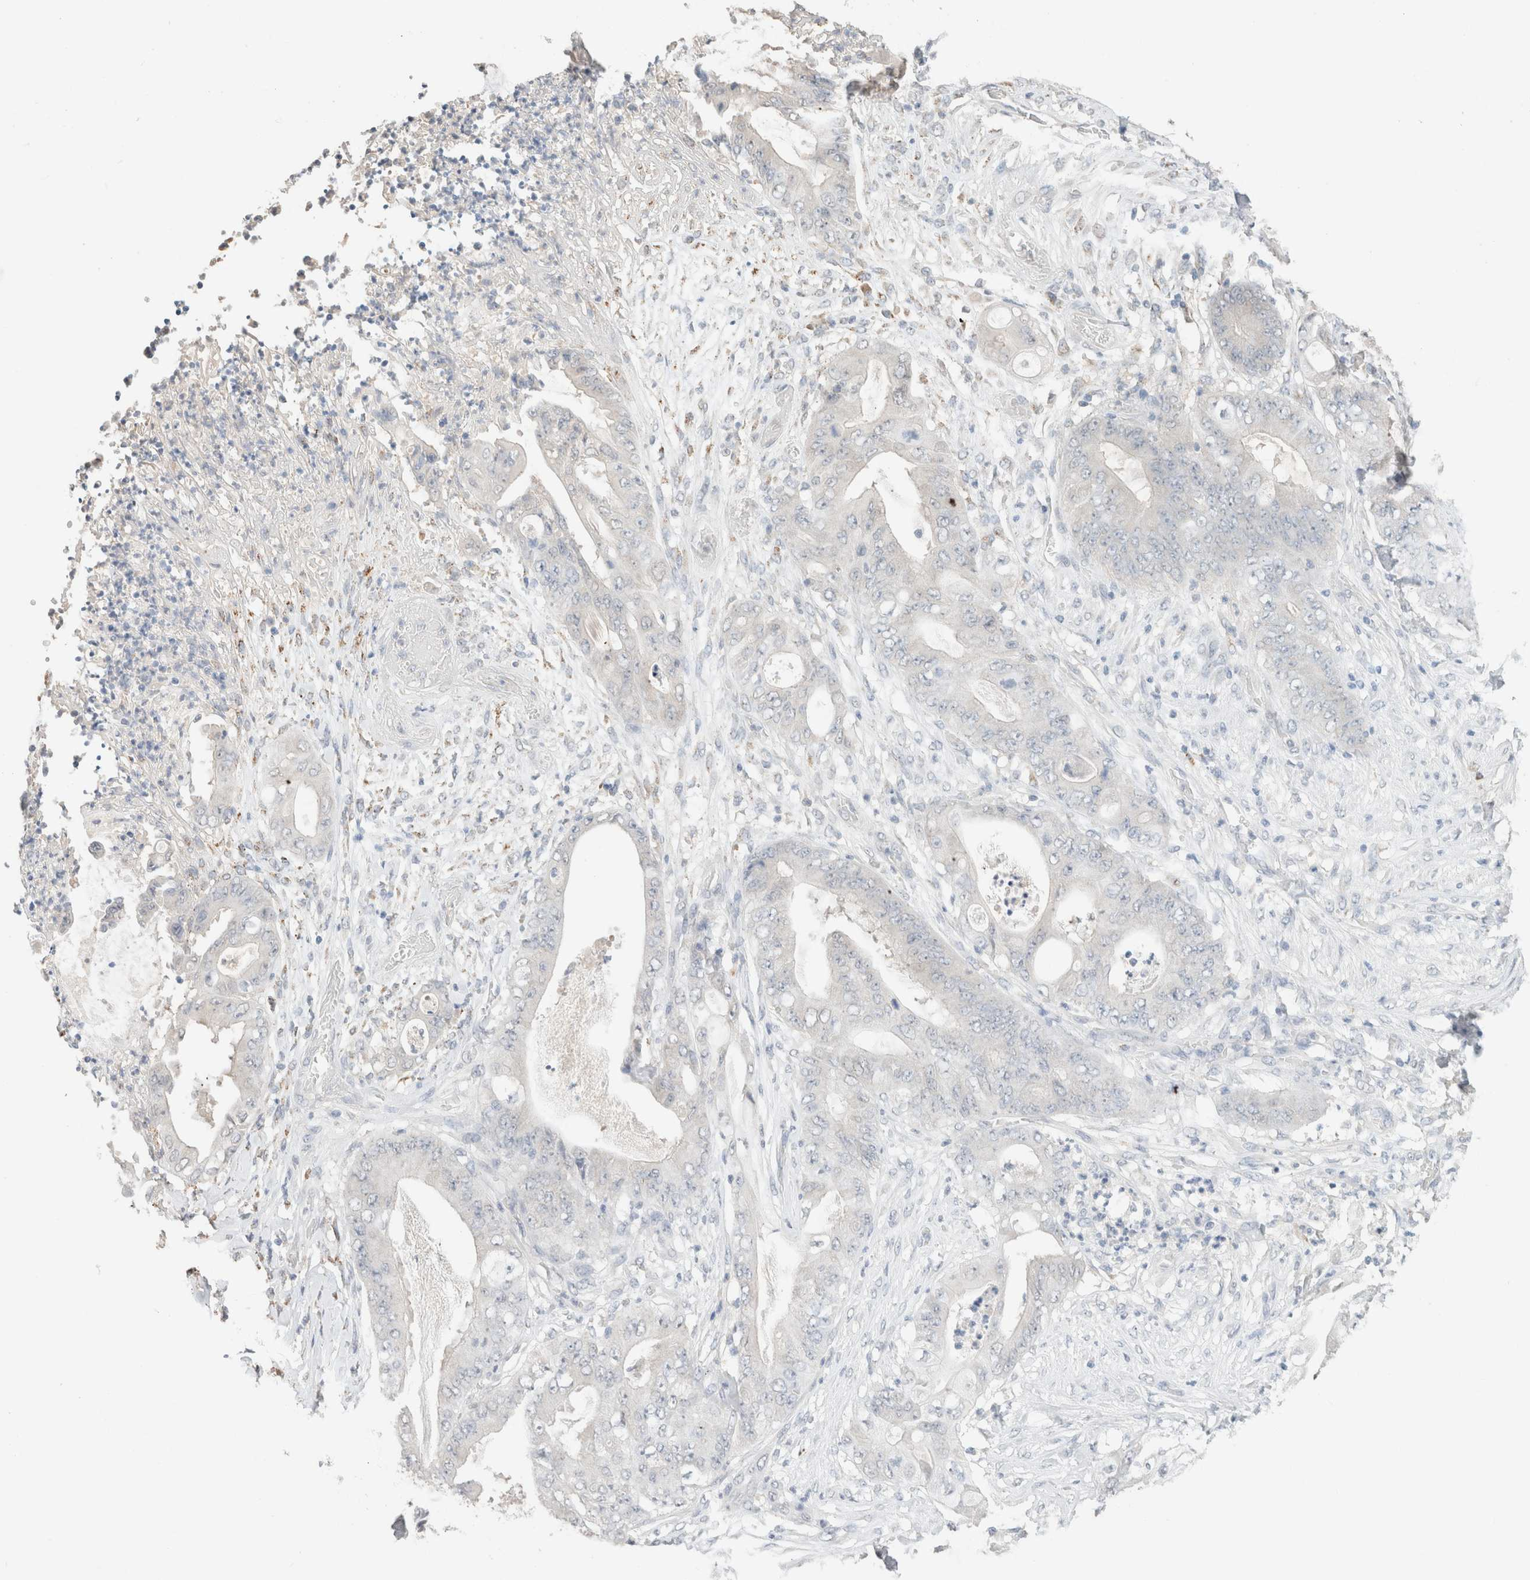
{"staining": {"intensity": "negative", "quantity": "none", "location": "none"}, "tissue": "stomach cancer", "cell_type": "Tumor cells", "image_type": "cancer", "snomed": [{"axis": "morphology", "description": "Adenocarcinoma, NOS"}, {"axis": "topography", "description": "Stomach"}], "caption": "Immunohistochemistry (IHC) photomicrograph of neoplastic tissue: human stomach cancer (adenocarcinoma) stained with DAB (3,3'-diaminobenzidine) displays no significant protein positivity in tumor cells.", "gene": "CPA1", "patient": {"sex": "female", "age": 73}}